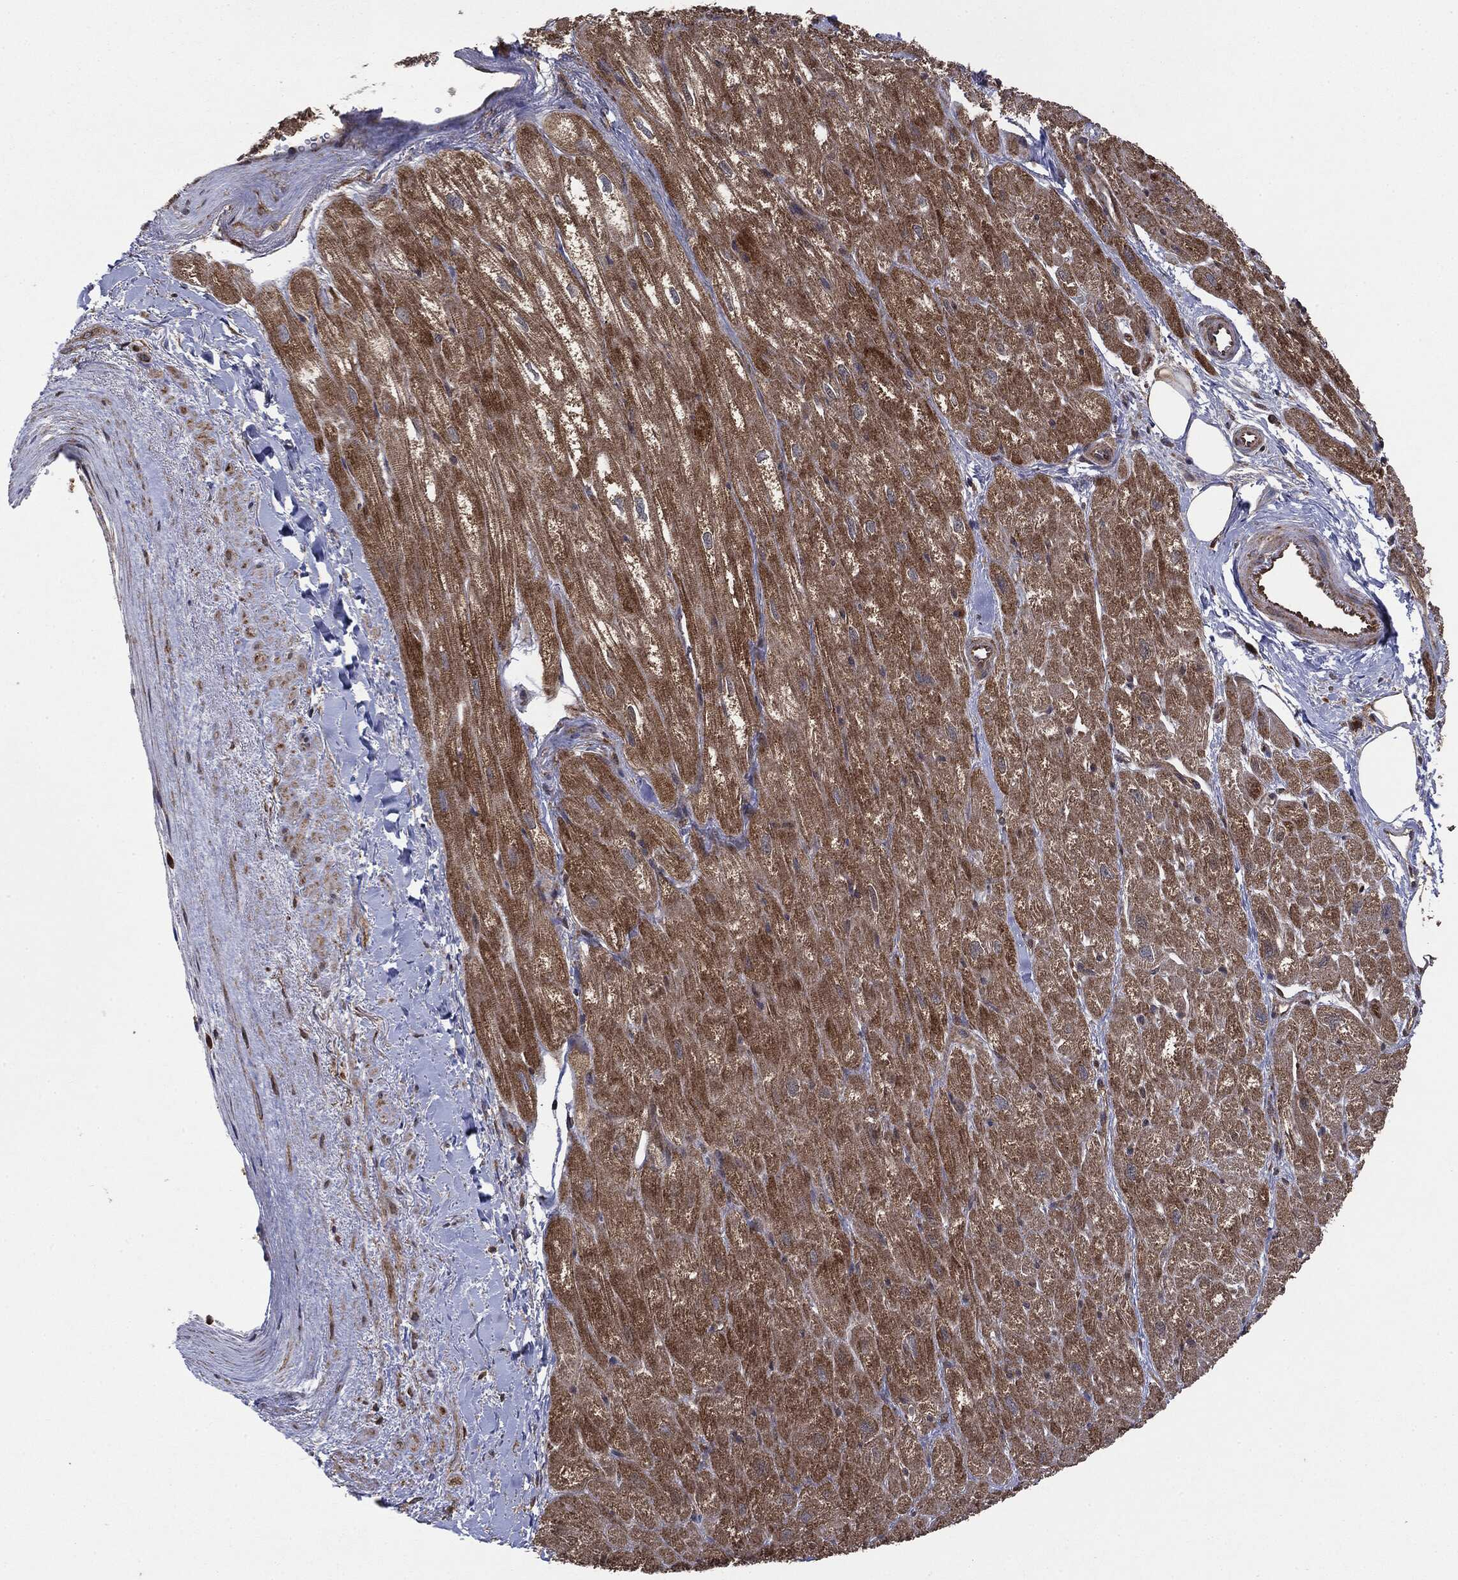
{"staining": {"intensity": "moderate", "quantity": "25%-75%", "location": "cytoplasmic/membranous"}, "tissue": "heart muscle", "cell_type": "Cardiomyocytes", "image_type": "normal", "snomed": [{"axis": "morphology", "description": "Normal tissue, NOS"}, {"axis": "topography", "description": "Heart"}], "caption": "DAB immunohistochemical staining of benign human heart muscle displays moderate cytoplasmic/membranous protein expression in about 25%-75% of cardiomyocytes.", "gene": "NME1", "patient": {"sex": "male", "age": 62}}